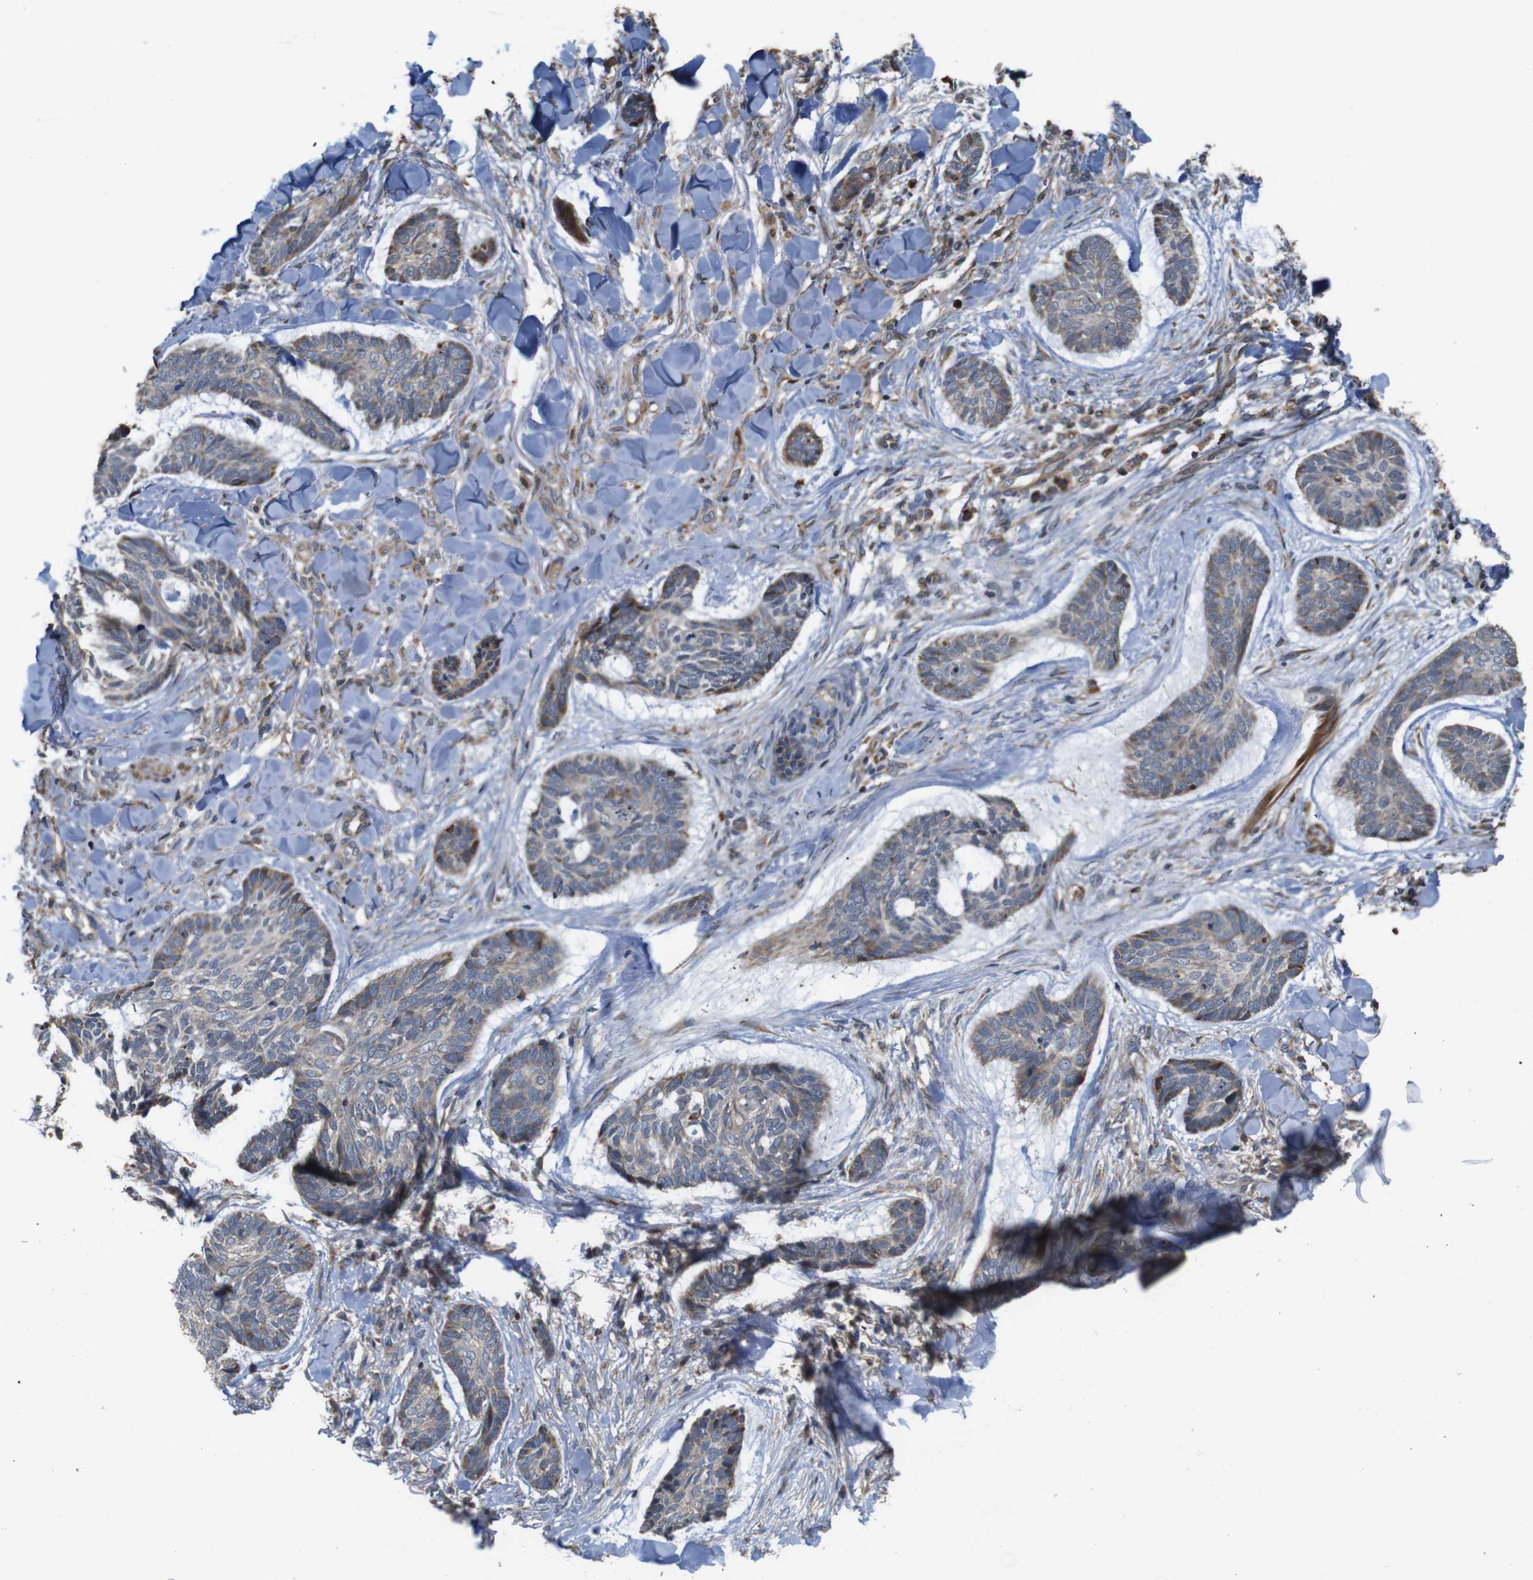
{"staining": {"intensity": "weak", "quantity": ">75%", "location": "cytoplasmic/membranous"}, "tissue": "skin cancer", "cell_type": "Tumor cells", "image_type": "cancer", "snomed": [{"axis": "morphology", "description": "Basal cell carcinoma"}, {"axis": "topography", "description": "Skin"}], "caption": "A low amount of weak cytoplasmic/membranous positivity is present in approximately >75% of tumor cells in skin cancer tissue.", "gene": "SNN", "patient": {"sex": "male", "age": 43}}